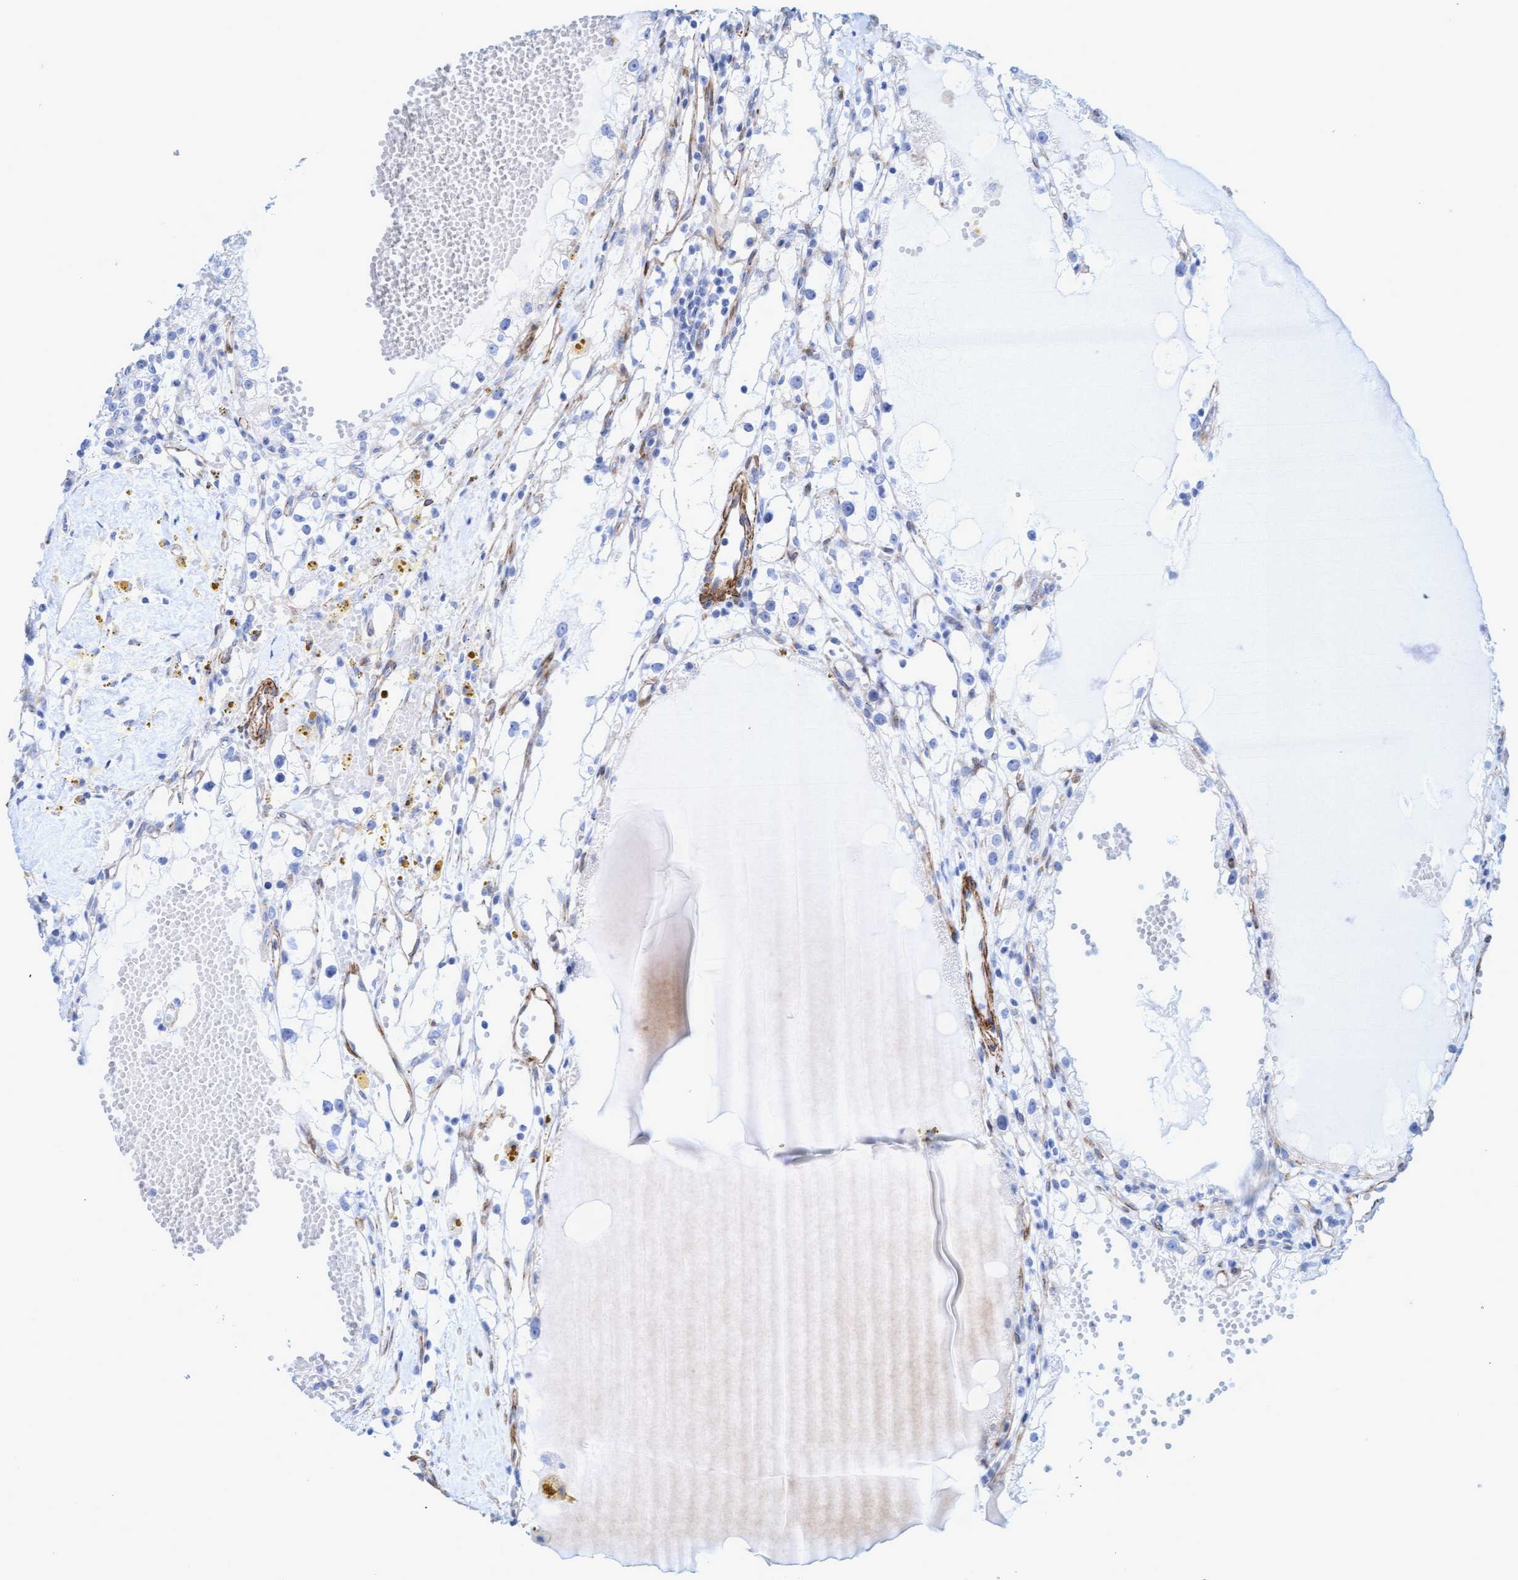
{"staining": {"intensity": "negative", "quantity": "none", "location": "none"}, "tissue": "renal cancer", "cell_type": "Tumor cells", "image_type": "cancer", "snomed": [{"axis": "morphology", "description": "Adenocarcinoma, NOS"}, {"axis": "topography", "description": "Kidney"}], "caption": "There is no significant expression in tumor cells of renal cancer.", "gene": "MTFR1", "patient": {"sex": "male", "age": 56}}